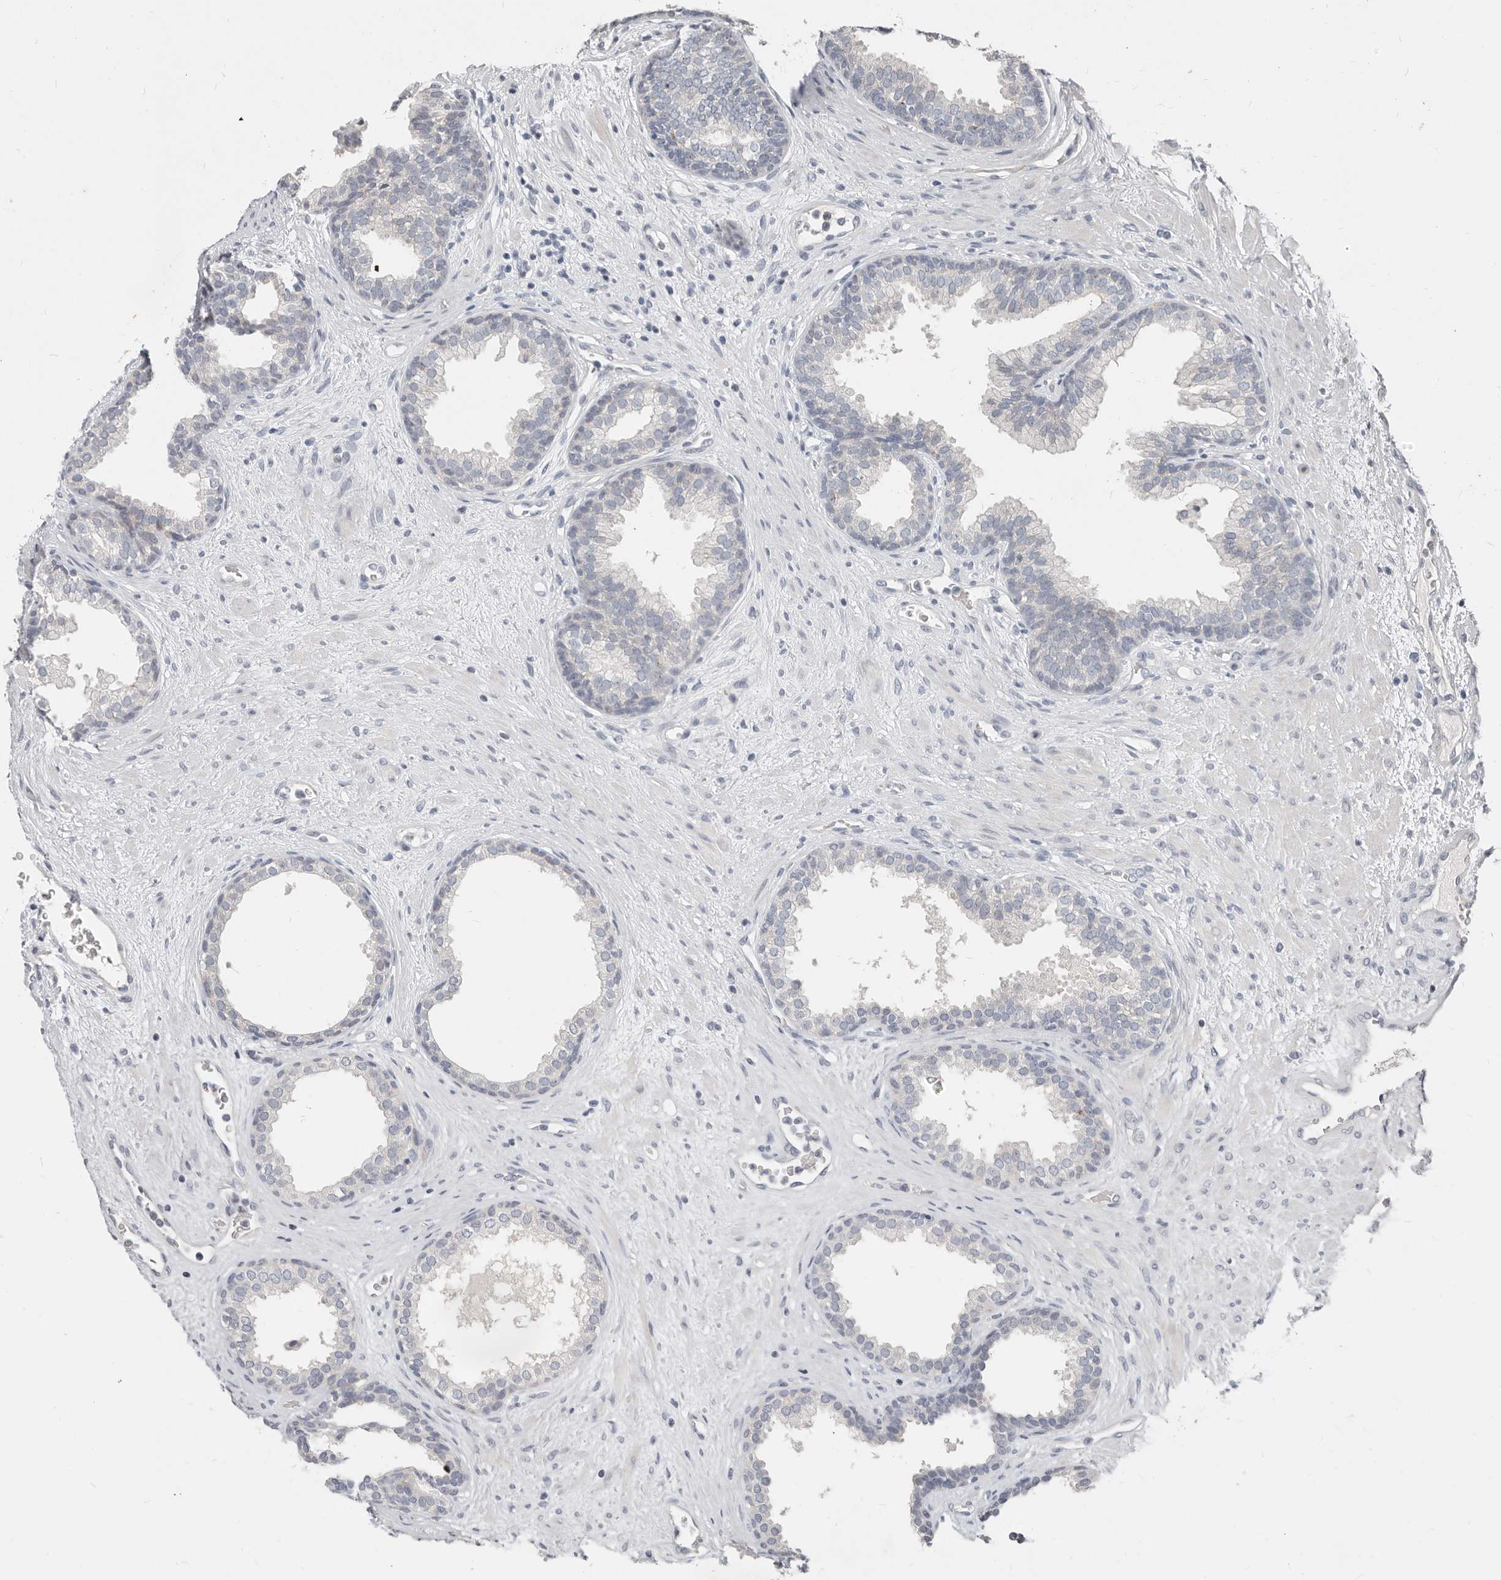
{"staining": {"intensity": "negative", "quantity": "none", "location": "none"}, "tissue": "prostate", "cell_type": "Glandular cells", "image_type": "normal", "snomed": [{"axis": "morphology", "description": "Normal tissue, NOS"}, {"axis": "topography", "description": "Prostate"}], "caption": "High power microscopy histopathology image of an immunohistochemistry histopathology image of benign prostate, revealing no significant positivity in glandular cells.", "gene": "TMEM63B", "patient": {"sex": "male", "age": 76}}